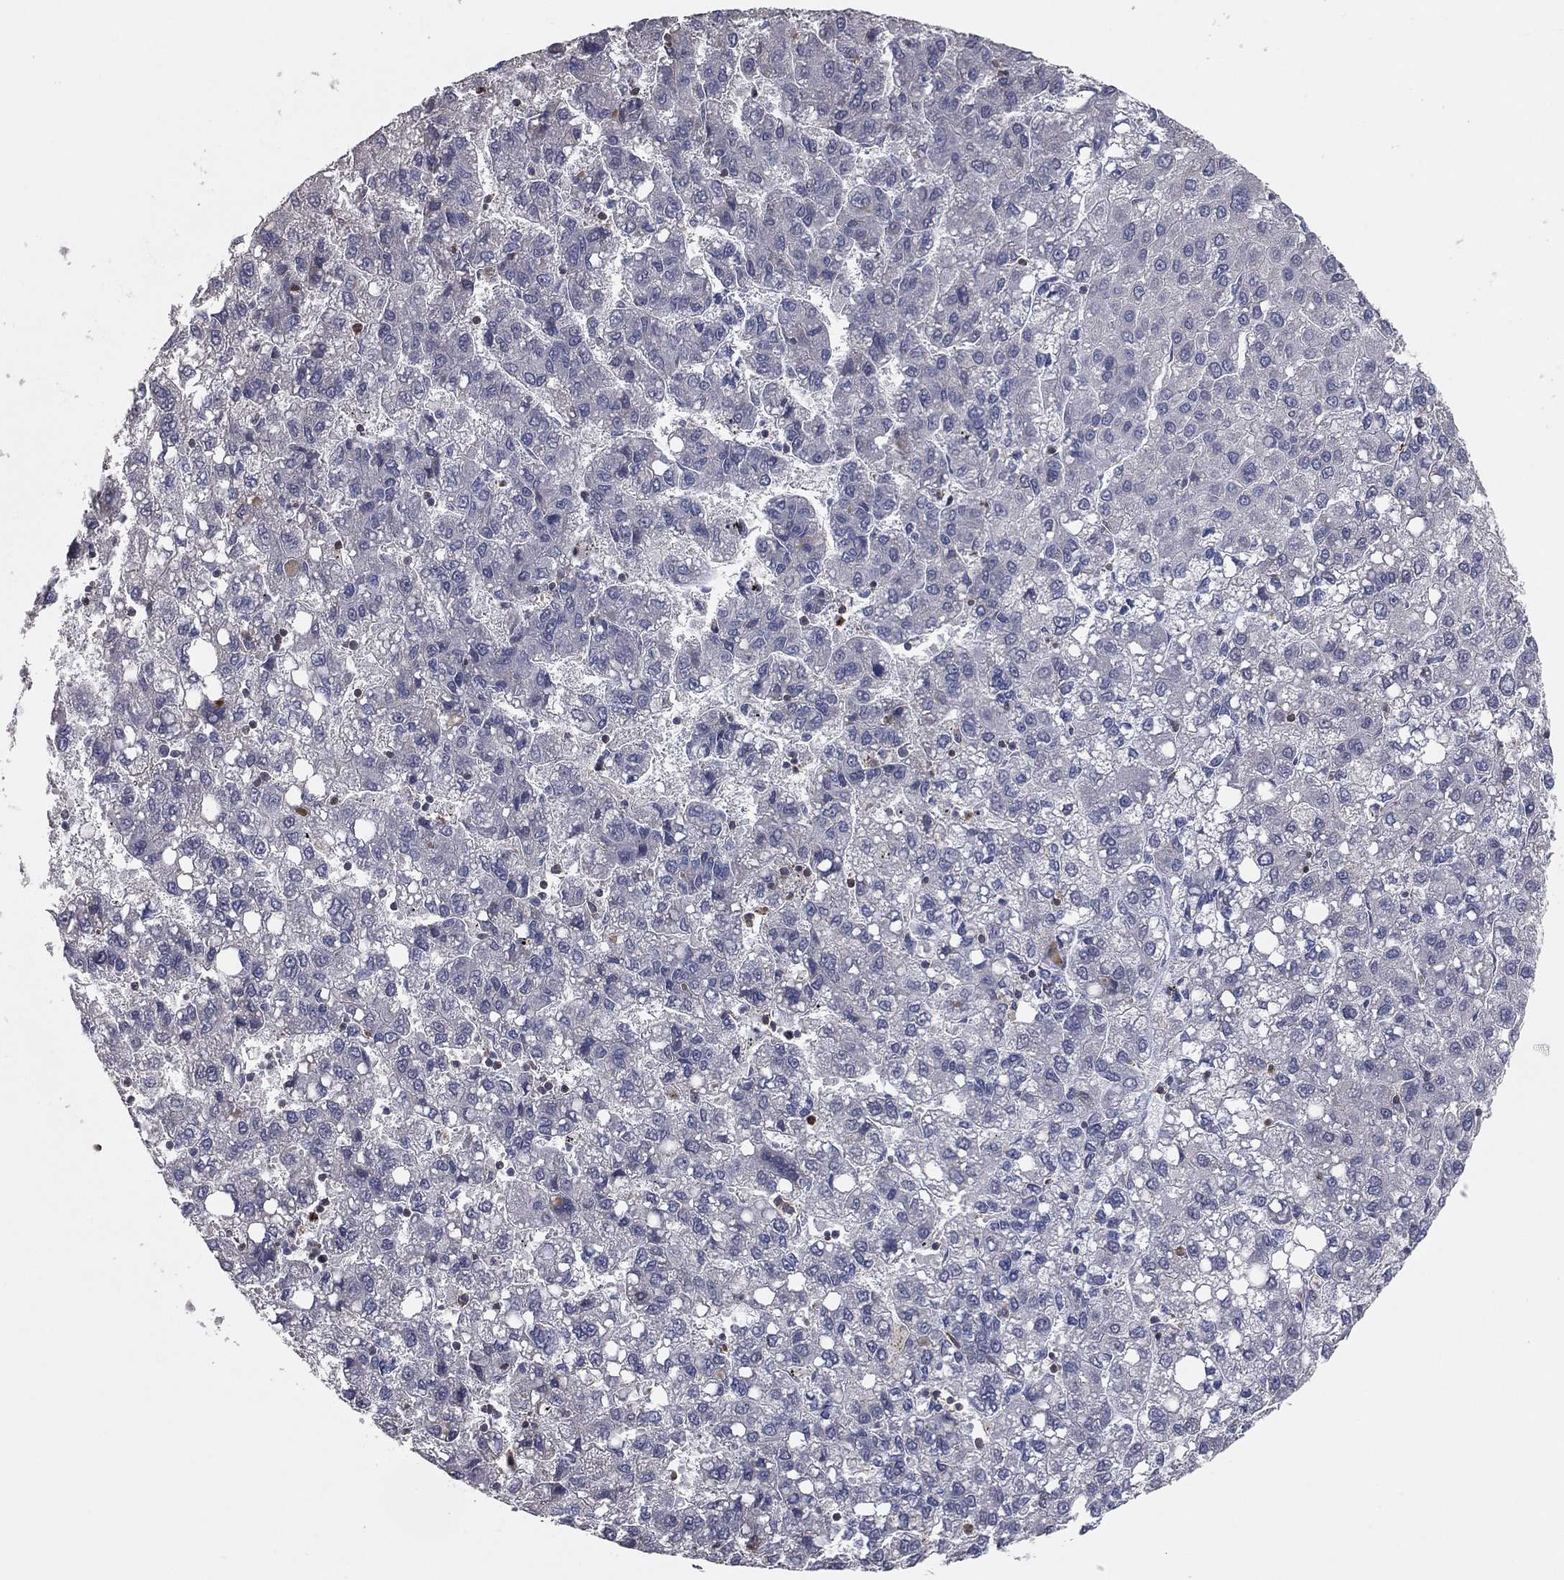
{"staining": {"intensity": "negative", "quantity": "none", "location": "none"}, "tissue": "liver cancer", "cell_type": "Tumor cells", "image_type": "cancer", "snomed": [{"axis": "morphology", "description": "Carcinoma, Hepatocellular, NOS"}, {"axis": "topography", "description": "Liver"}], "caption": "The micrograph displays no staining of tumor cells in liver hepatocellular carcinoma.", "gene": "PSTPIP1", "patient": {"sex": "female", "age": 82}}